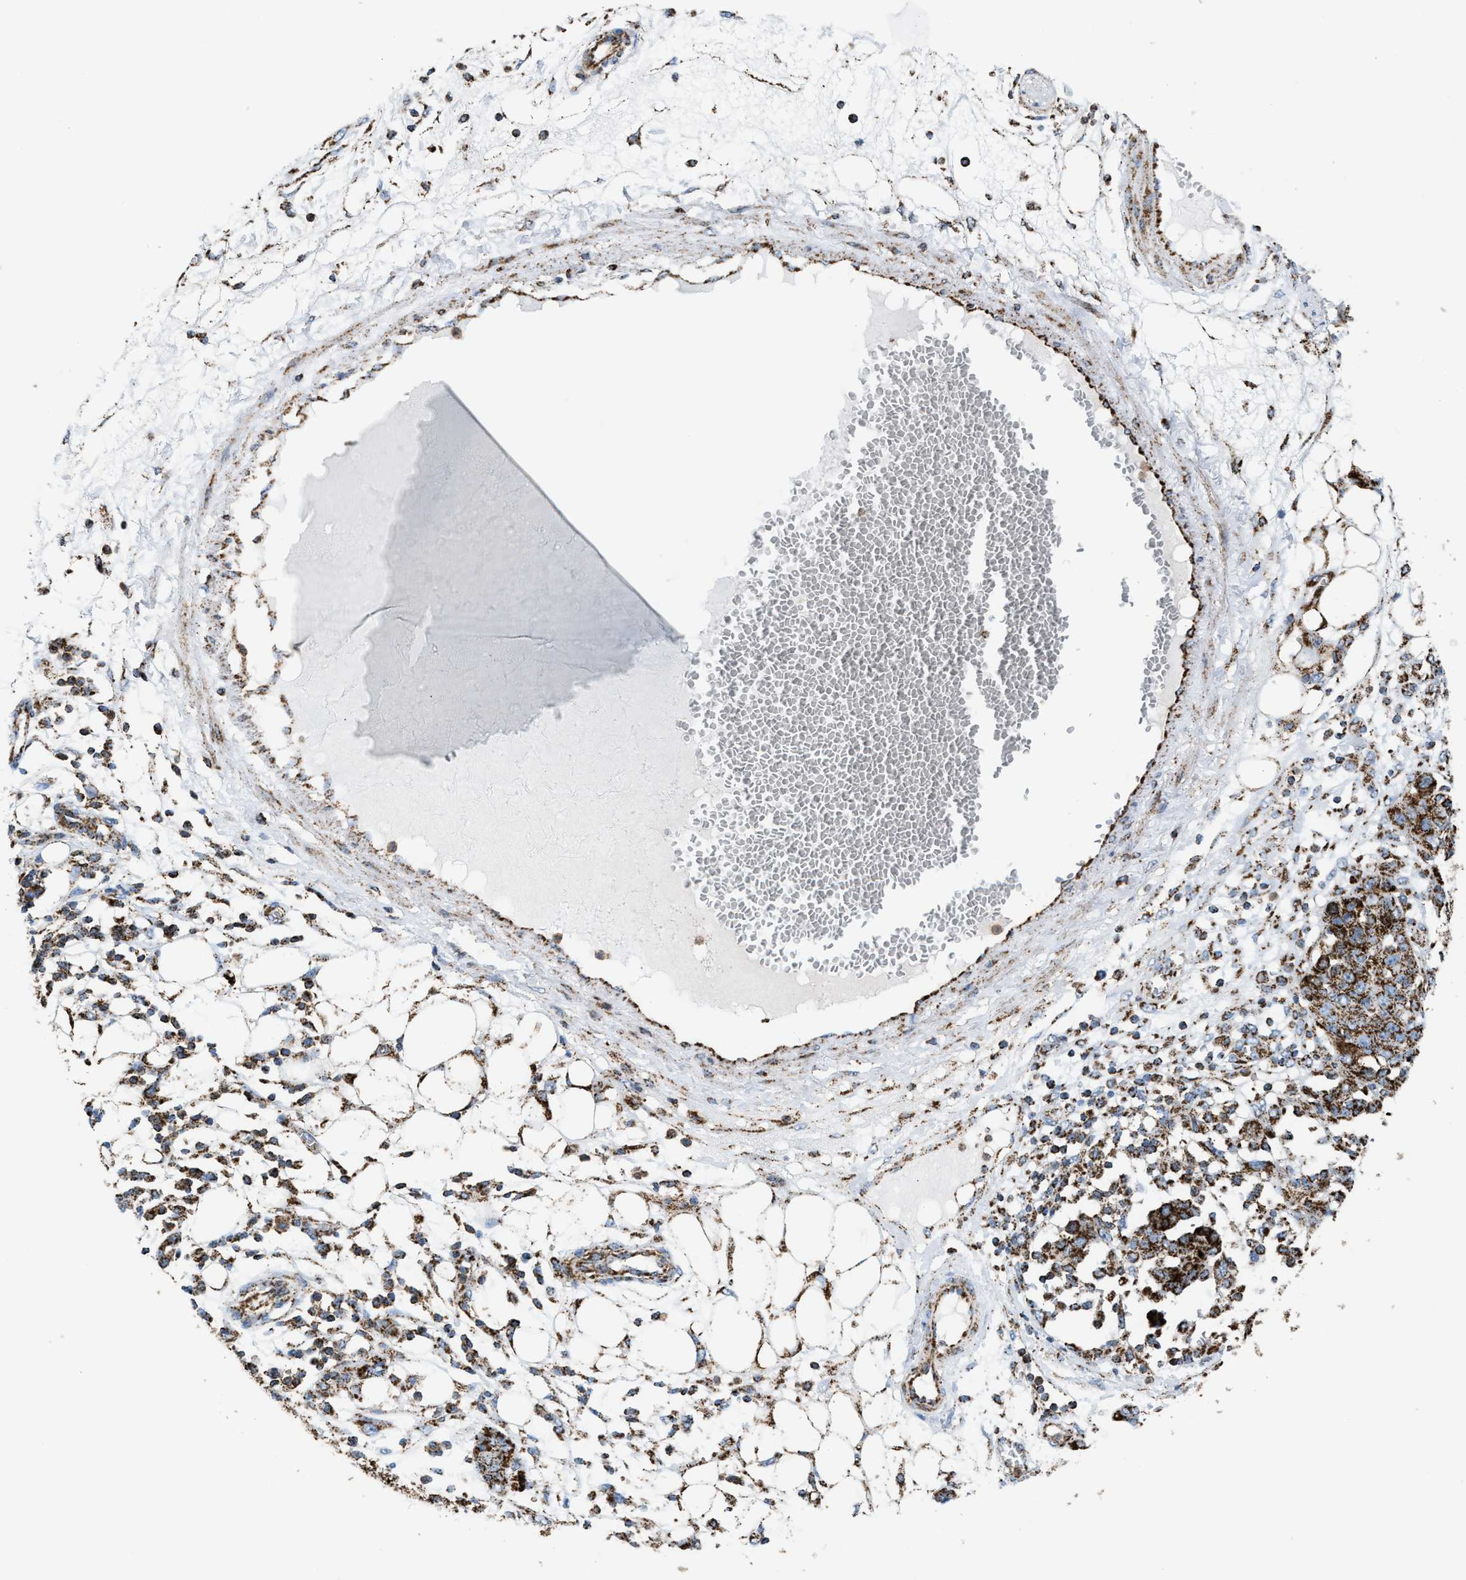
{"staining": {"intensity": "strong", "quantity": ">75%", "location": "cytoplasmic/membranous"}, "tissue": "ovarian cancer", "cell_type": "Tumor cells", "image_type": "cancer", "snomed": [{"axis": "morphology", "description": "Cystadenocarcinoma, serous, NOS"}, {"axis": "topography", "description": "Soft tissue"}, {"axis": "topography", "description": "Ovary"}], "caption": "Tumor cells demonstrate strong cytoplasmic/membranous expression in approximately >75% of cells in serous cystadenocarcinoma (ovarian). (IHC, brightfield microscopy, high magnification).", "gene": "ECHS1", "patient": {"sex": "female", "age": 57}}